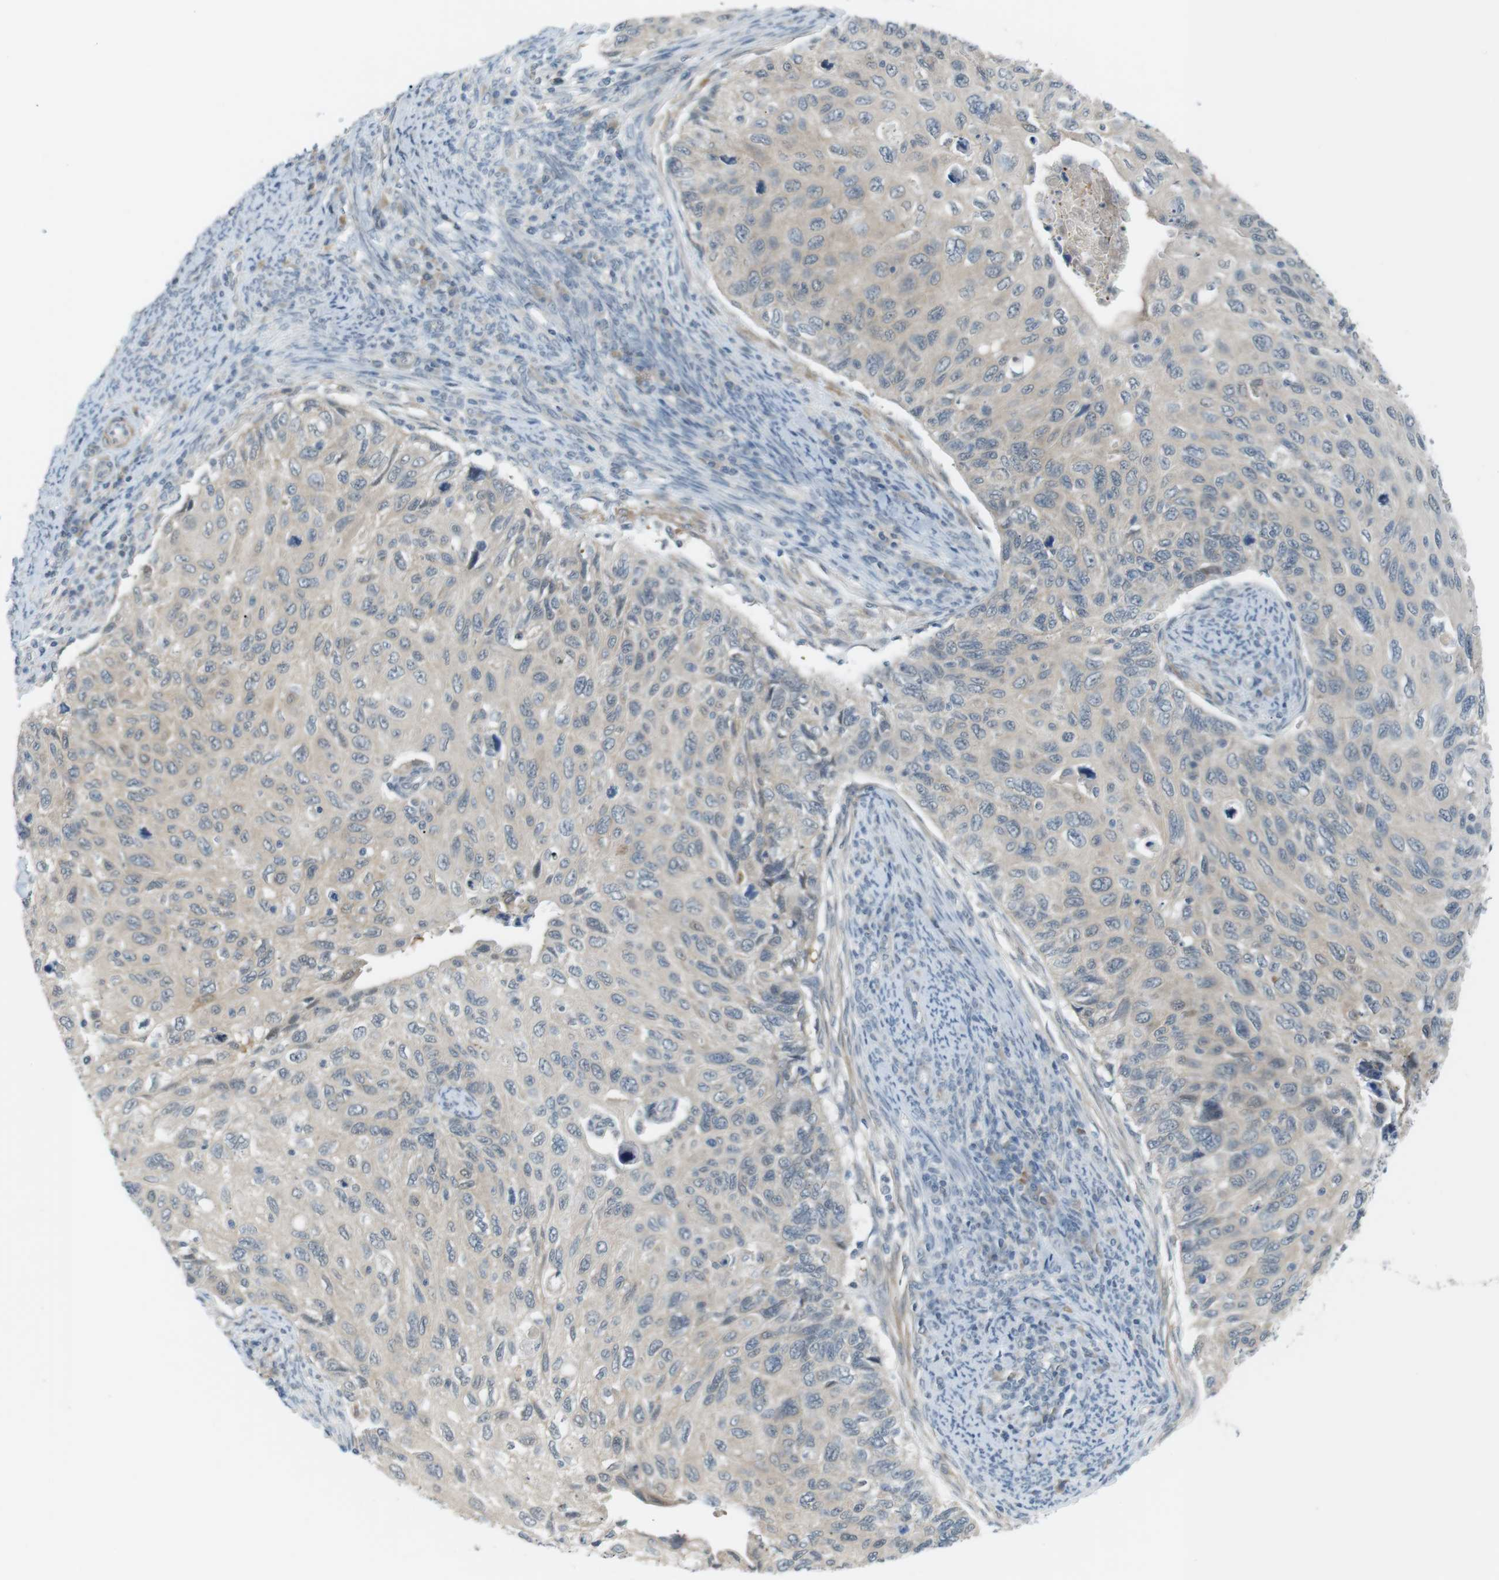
{"staining": {"intensity": "weak", "quantity": ">75%", "location": "cytoplasmic/membranous"}, "tissue": "cervical cancer", "cell_type": "Tumor cells", "image_type": "cancer", "snomed": [{"axis": "morphology", "description": "Squamous cell carcinoma, NOS"}, {"axis": "topography", "description": "Cervix"}], "caption": "The image reveals staining of cervical cancer (squamous cell carcinoma), revealing weak cytoplasmic/membranous protein positivity (brown color) within tumor cells.", "gene": "RTN3", "patient": {"sex": "female", "age": 70}}